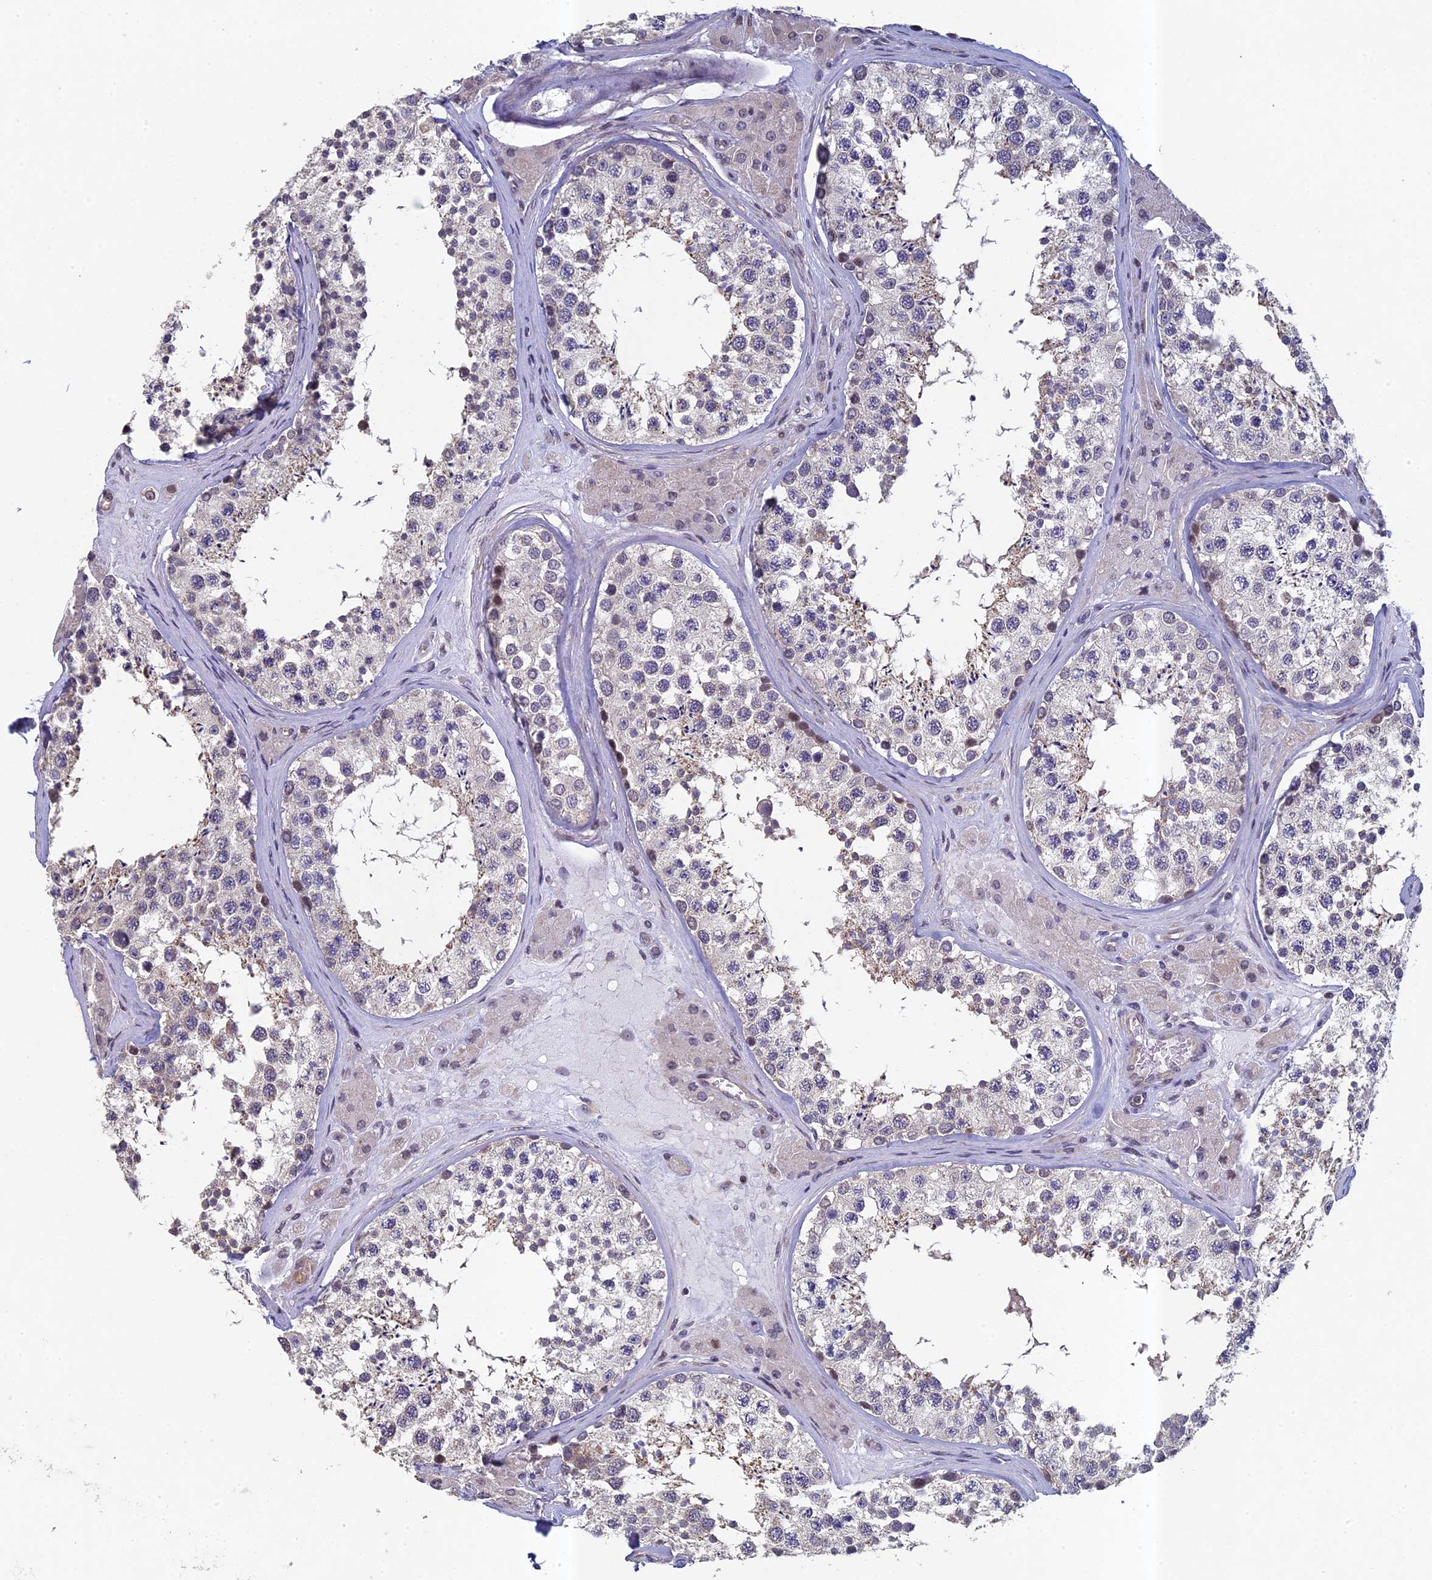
{"staining": {"intensity": "weak", "quantity": "25%-75%", "location": "cytoplasmic/membranous"}, "tissue": "testis", "cell_type": "Cells in seminiferous ducts", "image_type": "normal", "snomed": [{"axis": "morphology", "description": "Normal tissue, NOS"}, {"axis": "topography", "description": "Testis"}], "caption": "Testis stained with immunohistochemistry reveals weak cytoplasmic/membranous expression in approximately 25%-75% of cells in seminiferous ducts. Using DAB (brown) and hematoxylin (blue) stains, captured at high magnification using brightfield microscopy.", "gene": "DIXDC1", "patient": {"sex": "male", "age": 46}}